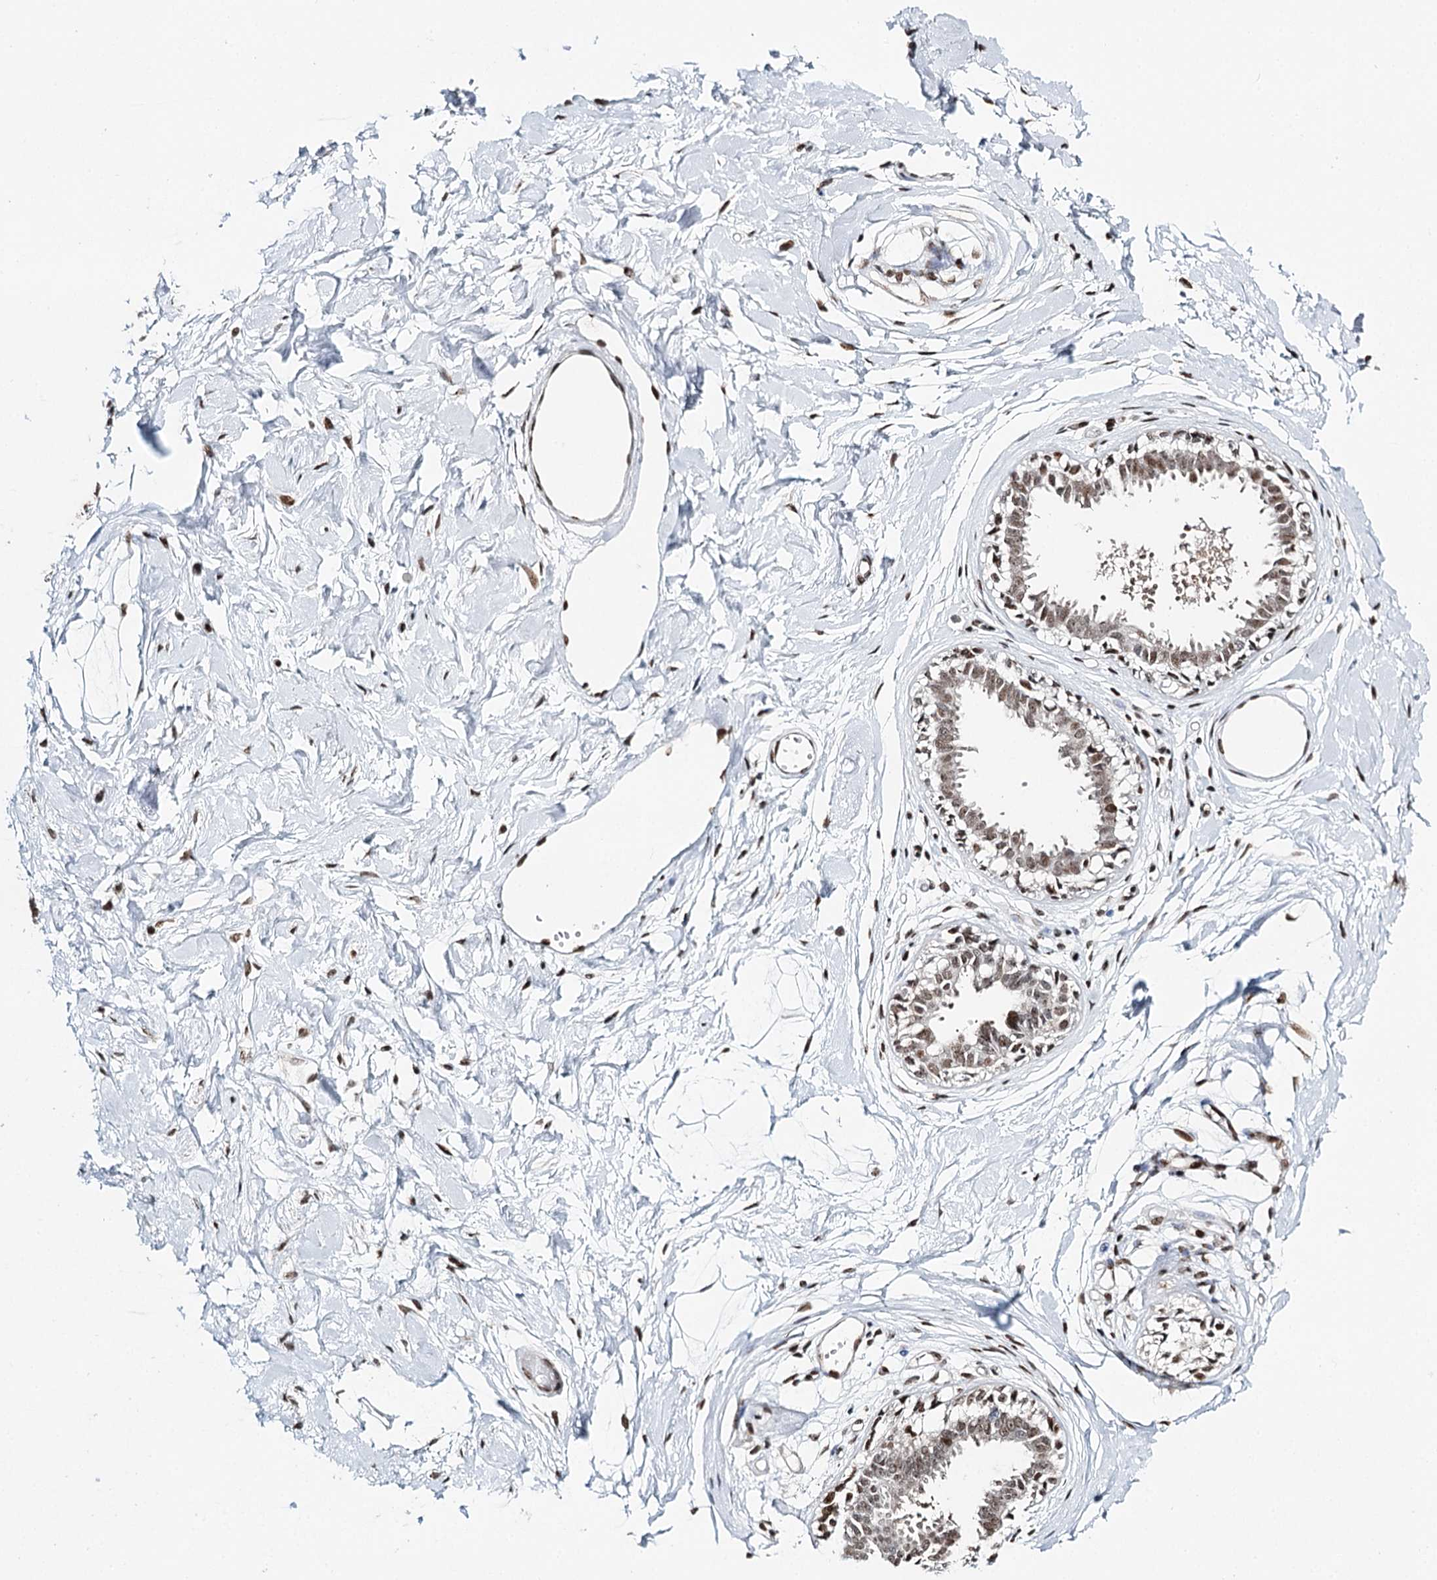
{"staining": {"intensity": "strong", "quantity": ">75%", "location": "nuclear"}, "tissue": "breast", "cell_type": "Adipocytes", "image_type": "normal", "snomed": [{"axis": "morphology", "description": "Normal tissue, NOS"}, {"axis": "topography", "description": "Breast"}], "caption": "Breast stained with DAB (3,3'-diaminobenzidine) immunohistochemistry (IHC) reveals high levels of strong nuclear positivity in about >75% of adipocytes. The protein is stained brown, and the nuclei are stained in blue (DAB (3,3'-diaminobenzidine) IHC with brightfield microscopy, high magnification).", "gene": "RPS27A", "patient": {"sex": "female", "age": 45}}